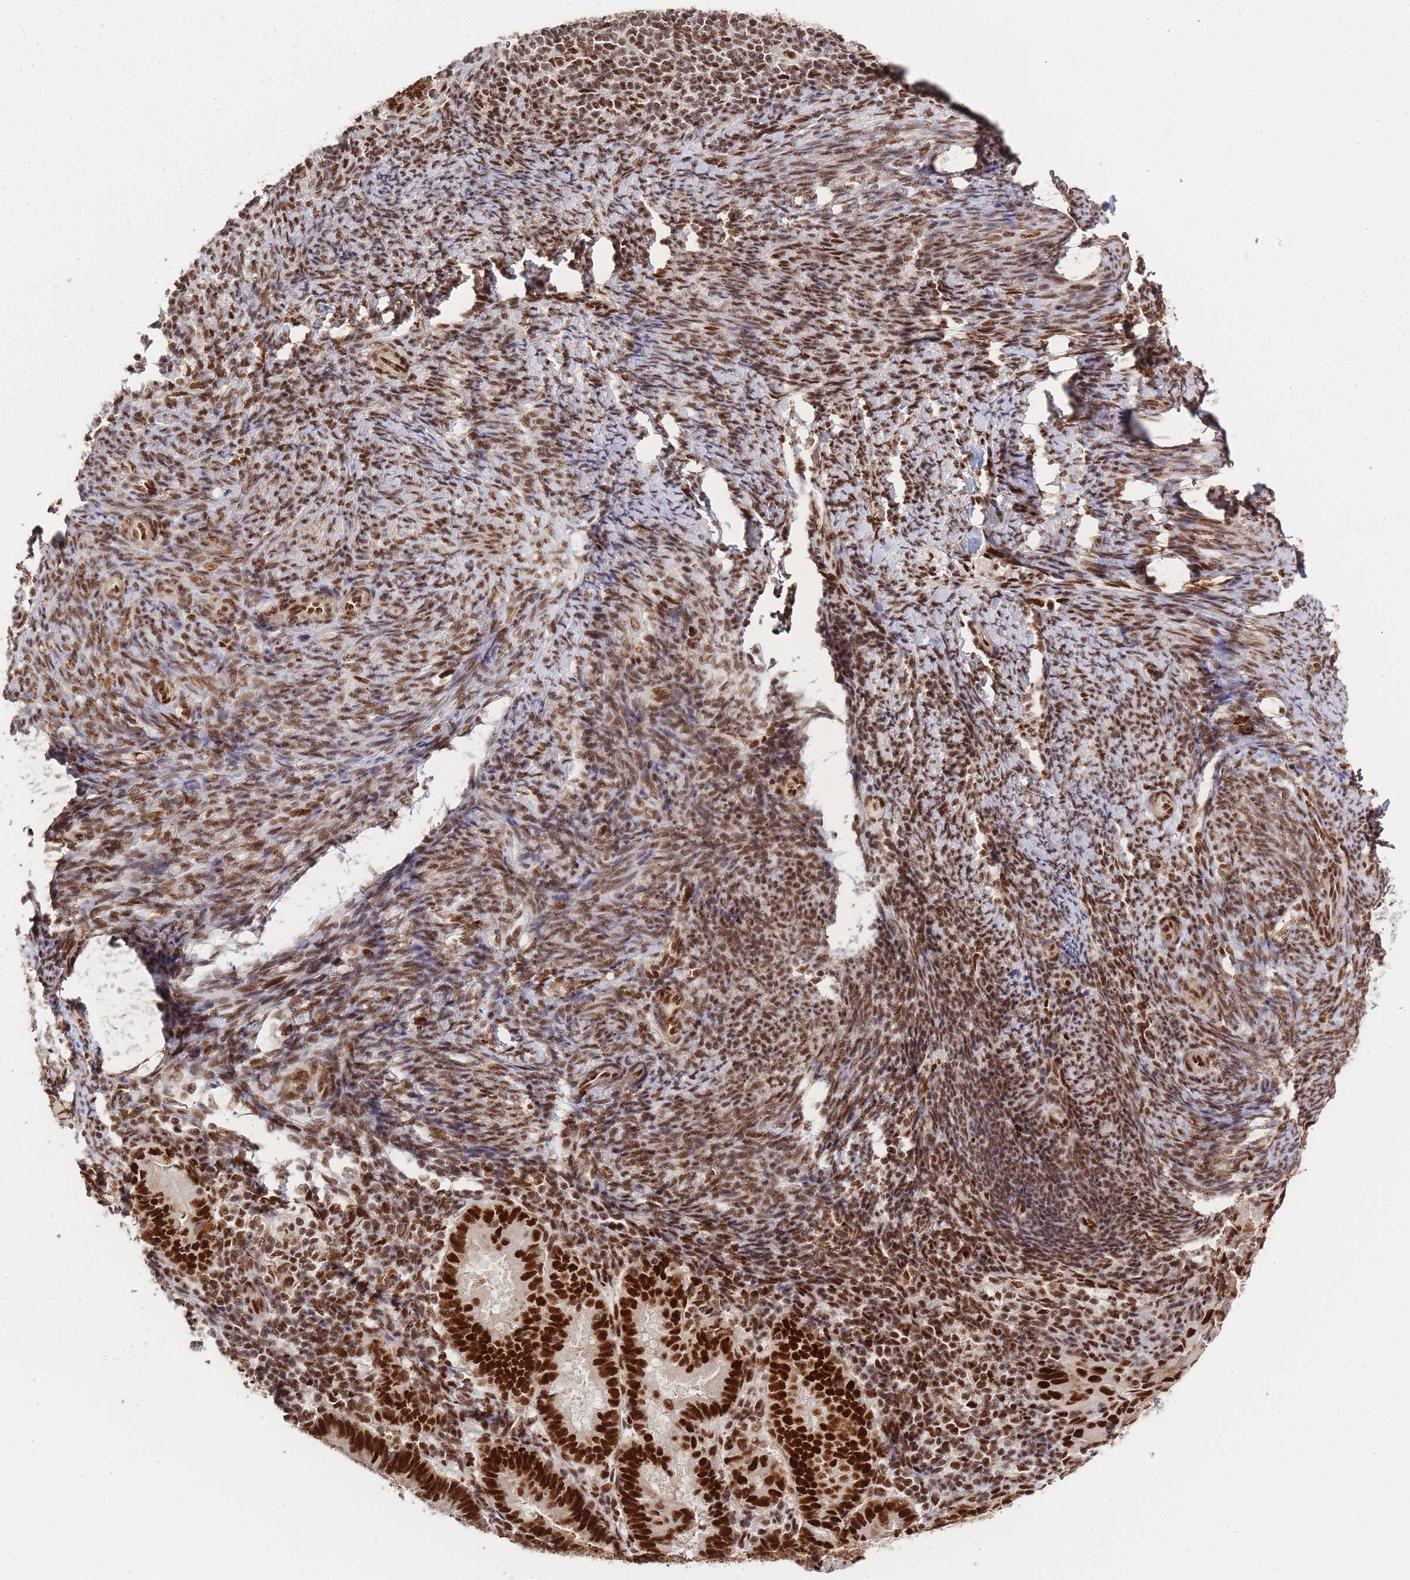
{"staining": {"intensity": "strong", "quantity": ">75%", "location": "nuclear"}, "tissue": "endometrial cancer", "cell_type": "Tumor cells", "image_type": "cancer", "snomed": [{"axis": "morphology", "description": "Adenocarcinoma, NOS"}, {"axis": "topography", "description": "Endometrium"}], "caption": "A brown stain labels strong nuclear expression of a protein in human endometrial cancer (adenocarcinoma) tumor cells.", "gene": "PRKDC", "patient": {"sex": "female", "age": 70}}